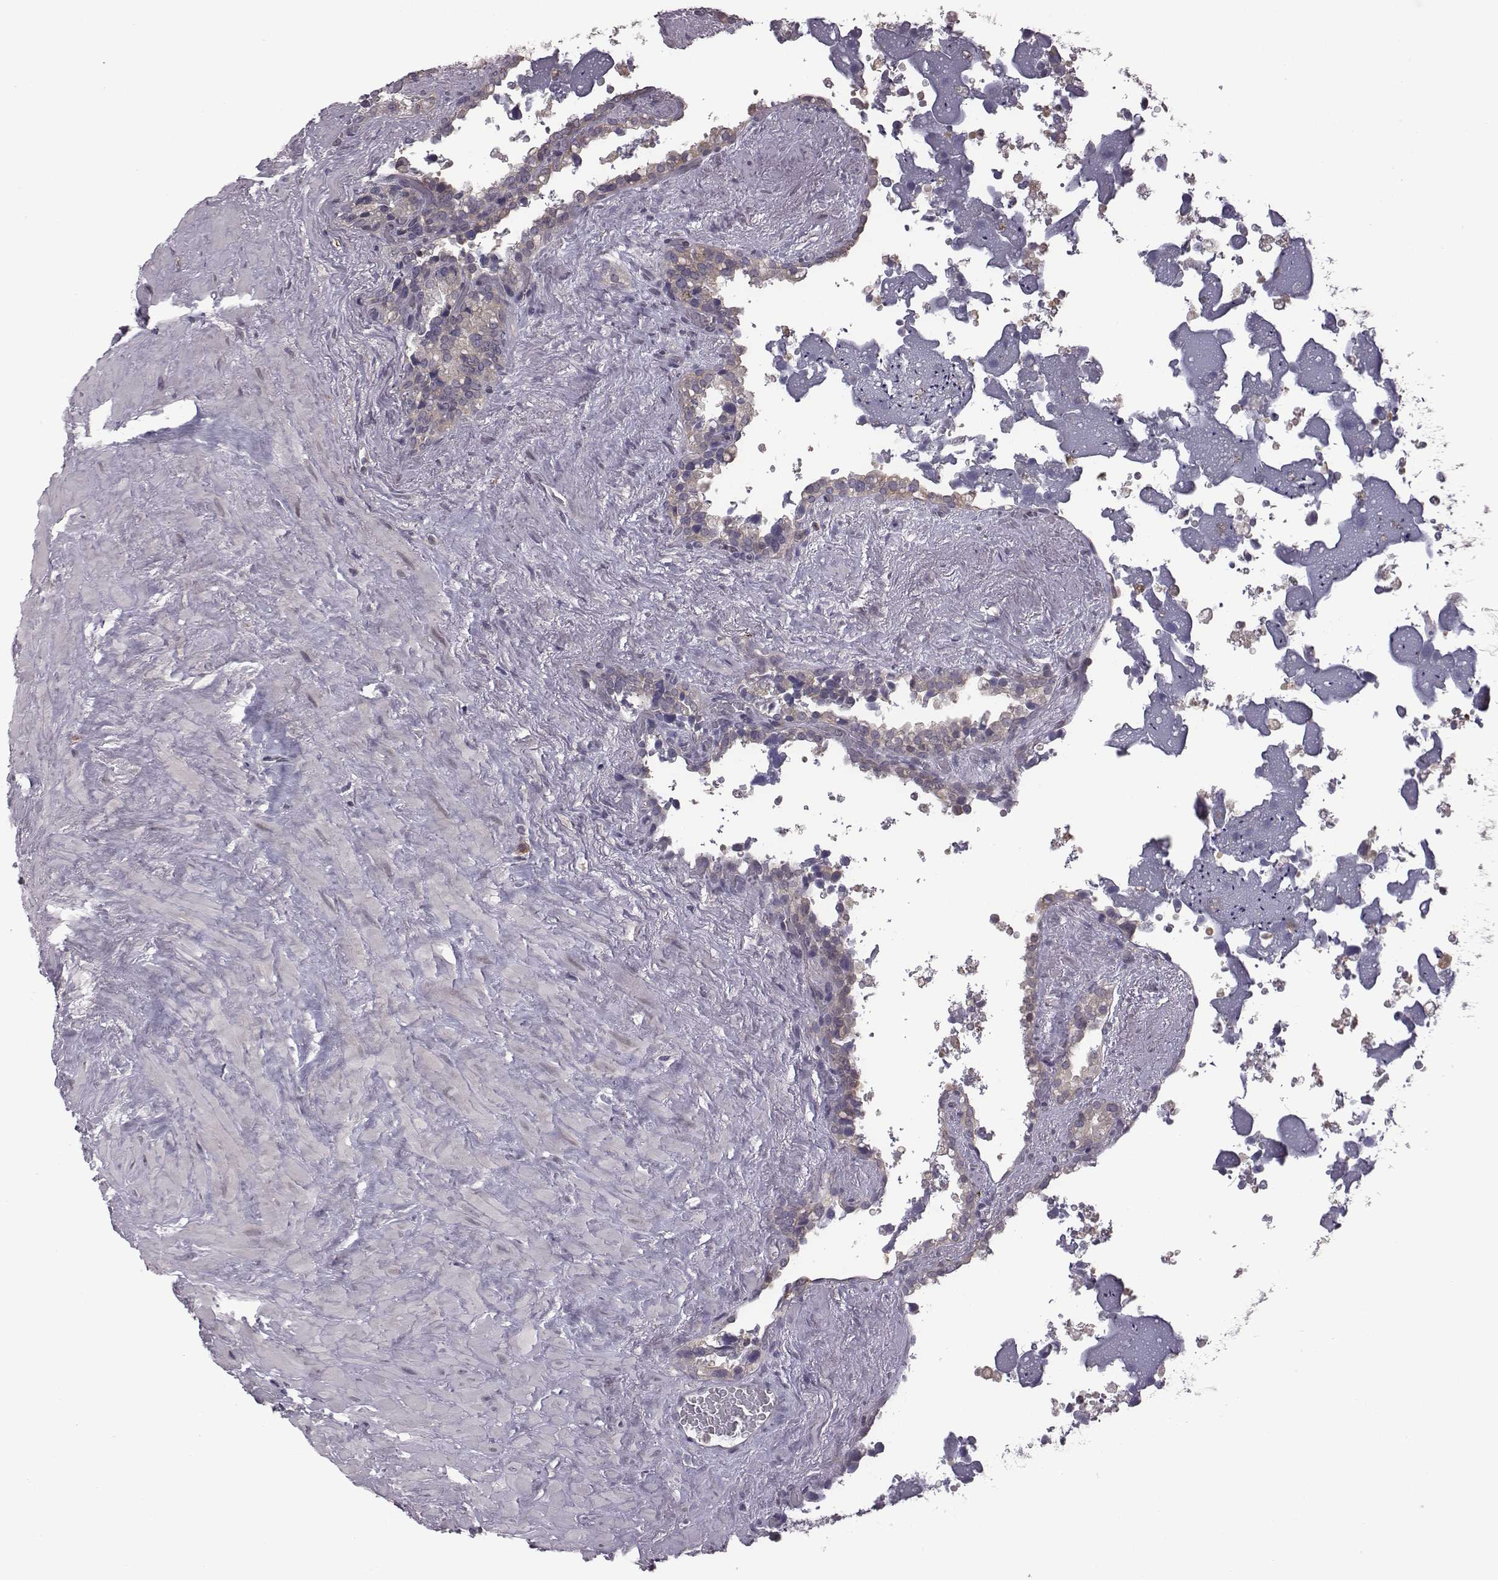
{"staining": {"intensity": "negative", "quantity": "none", "location": "none"}, "tissue": "seminal vesicle", "cell_type": "Glandular cells", "image_type": "normal", "snomed": [{"axis": "morphology", "description": "Normal tissue, NOS"}, {"axis": "topography", "description": "Seminal veicle"}], "caption": "The image reveals no significant staining in glandular cells of seminal vesicle.", "gene": "BICDL1", "patient": {"sex": "male", "age": 71}}